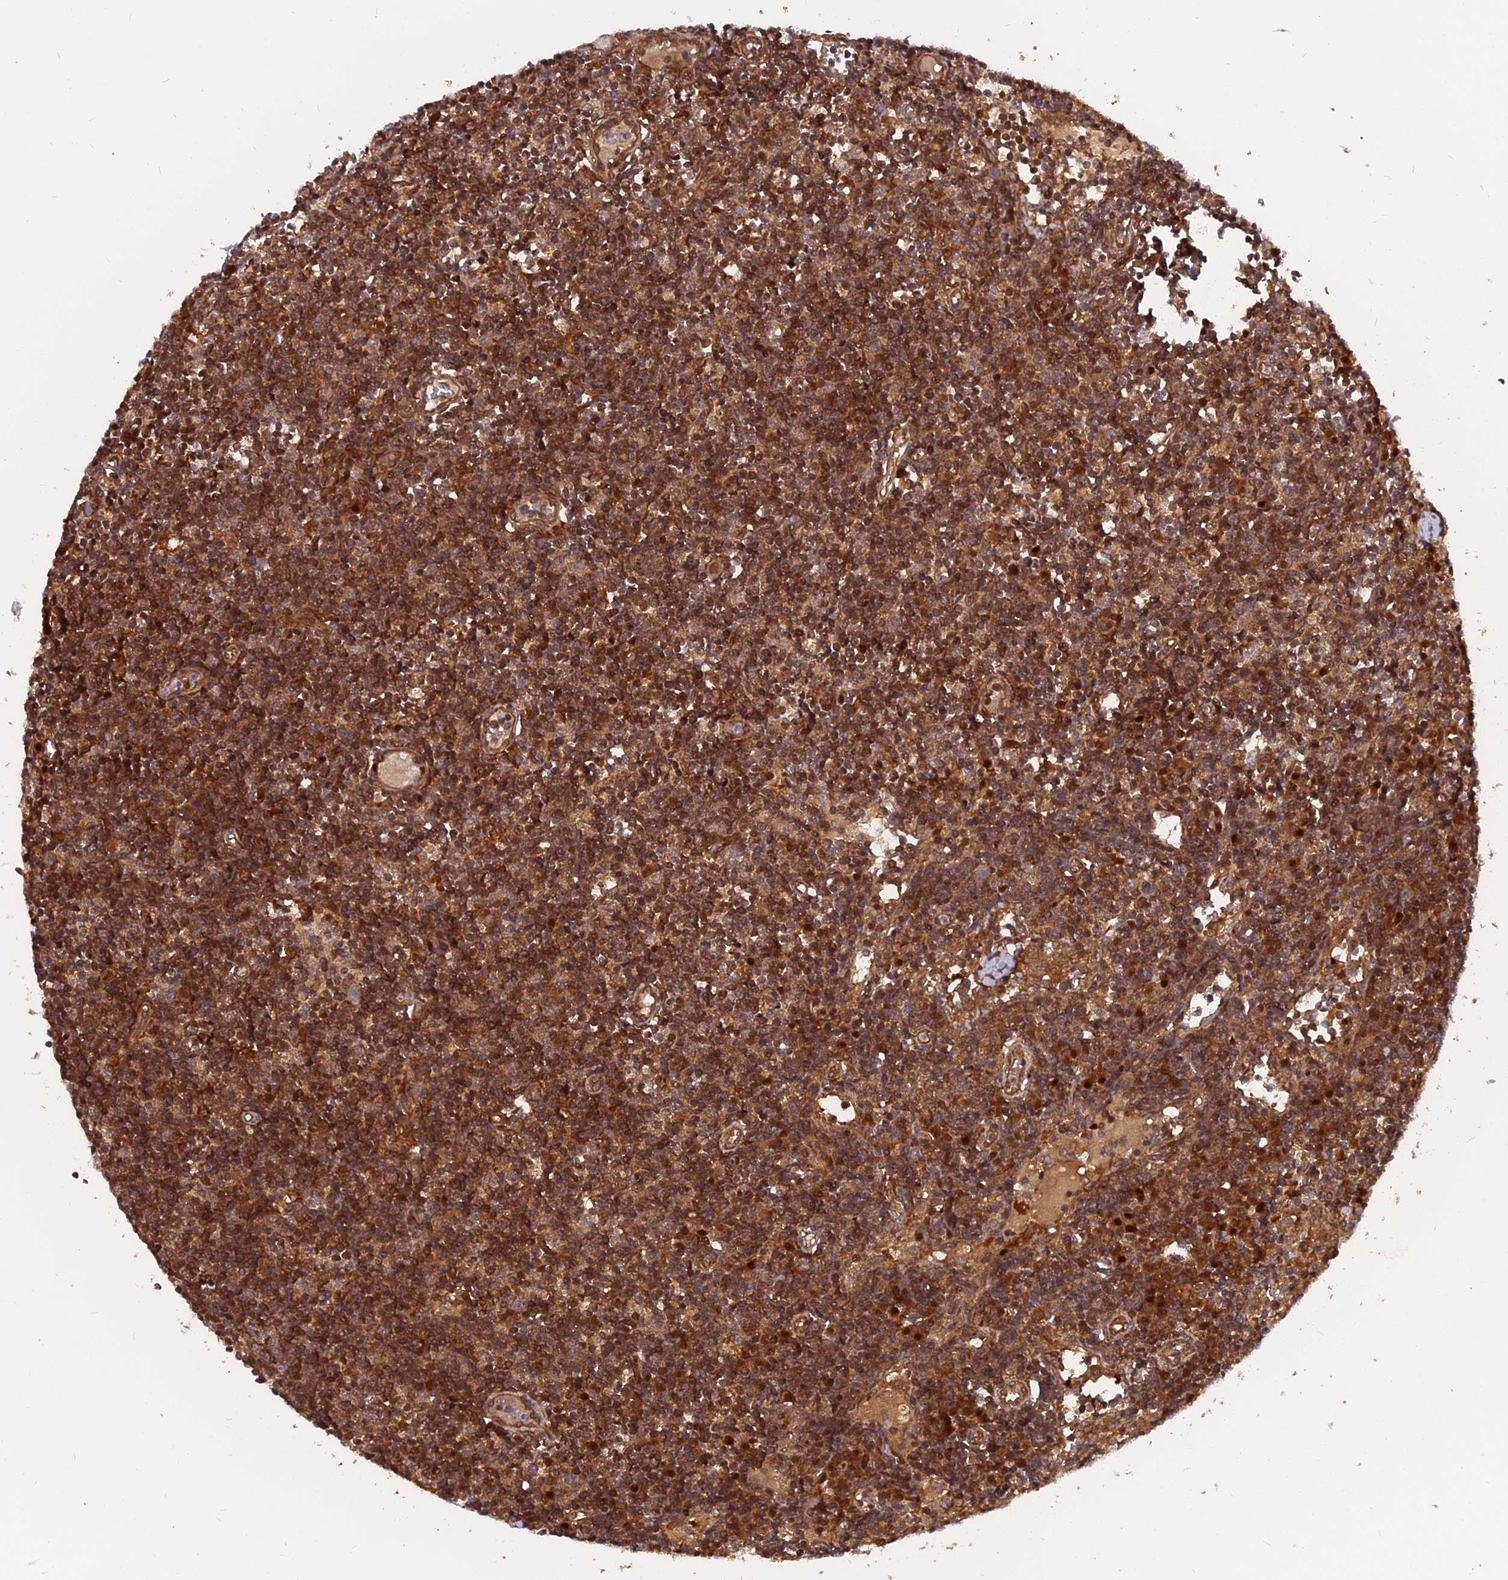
{"staining": {"intensity": "moderate", "quantity": ">75%", "location": "cytoplasmic/membranous"}, "tissue": "lymph node", "cell_type": "Germinal center cells", "image_type": "normal", "snomed": [{"axis": "morphology", "description": "Normal tissue, NOS"}, {"axis": "topography", "description": "Lymph node"}], "caption": "A photomicrograph of human lymph node stained for a protein displays moderate cytoplasmic/membranous brown staining in germinal center cells.", "gene": "ARL2BP", "patient": {"sex": "female", "age": 55}}